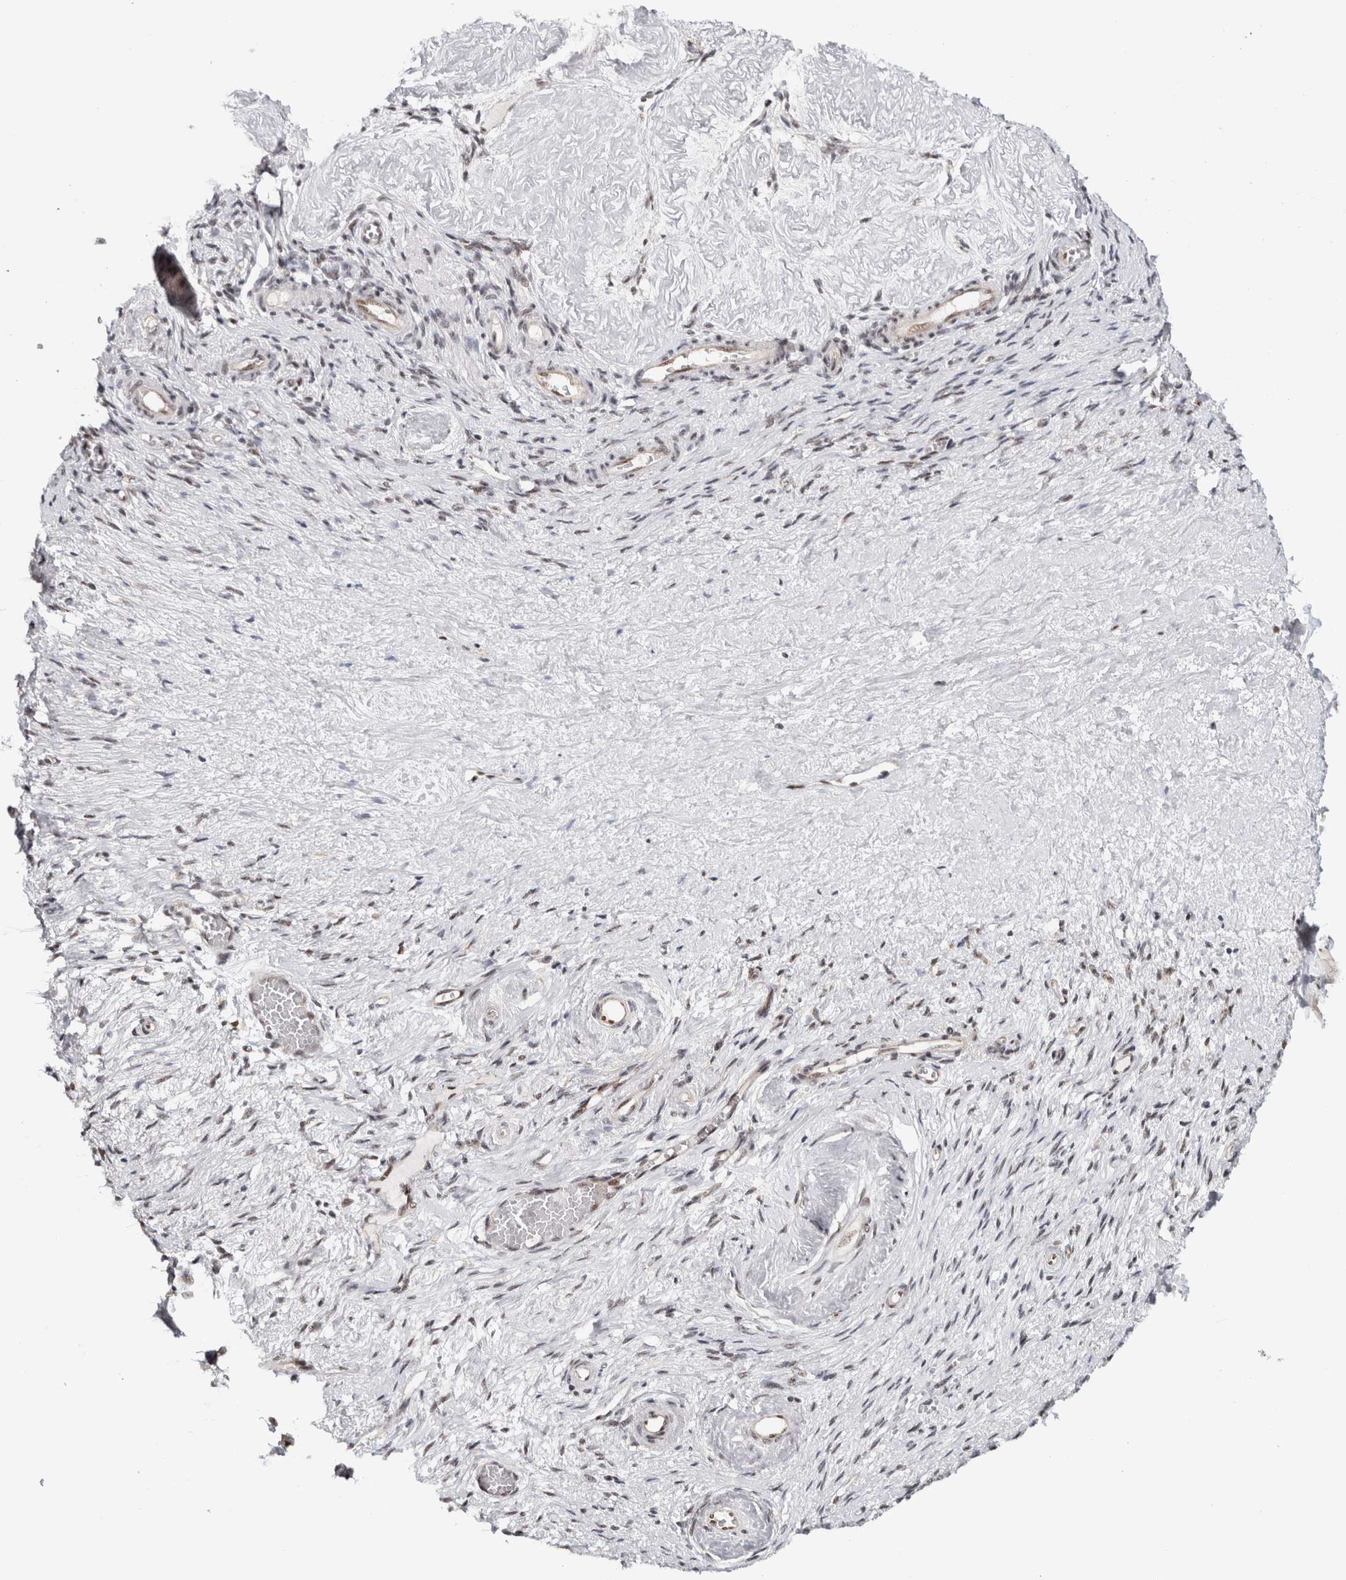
{"staining": {"intensity": "strong", "quantity": ">75%", "location": "nuclear"}, "tissue": "adipose tissue", "cell_type": "Adipocytes", "image_type": "normal", "snomed": [{"axis": "morphology", "description": "Normal tissue, NOS"}, {"axis": "topography", "description": "Vascular tissue"}, {"axis": "topography", "description": "Fallopian tube"}, {"axis": "topography", "description": "Ovary"}], "caption": "The photomicrograph displays immunohistochemical staining of normal adipose tissue. There is strong nuclear expression is identified in about >75% of adipocytes.", "gene": "MKNK1", "patient": {"sex": "female", "age": 67}}